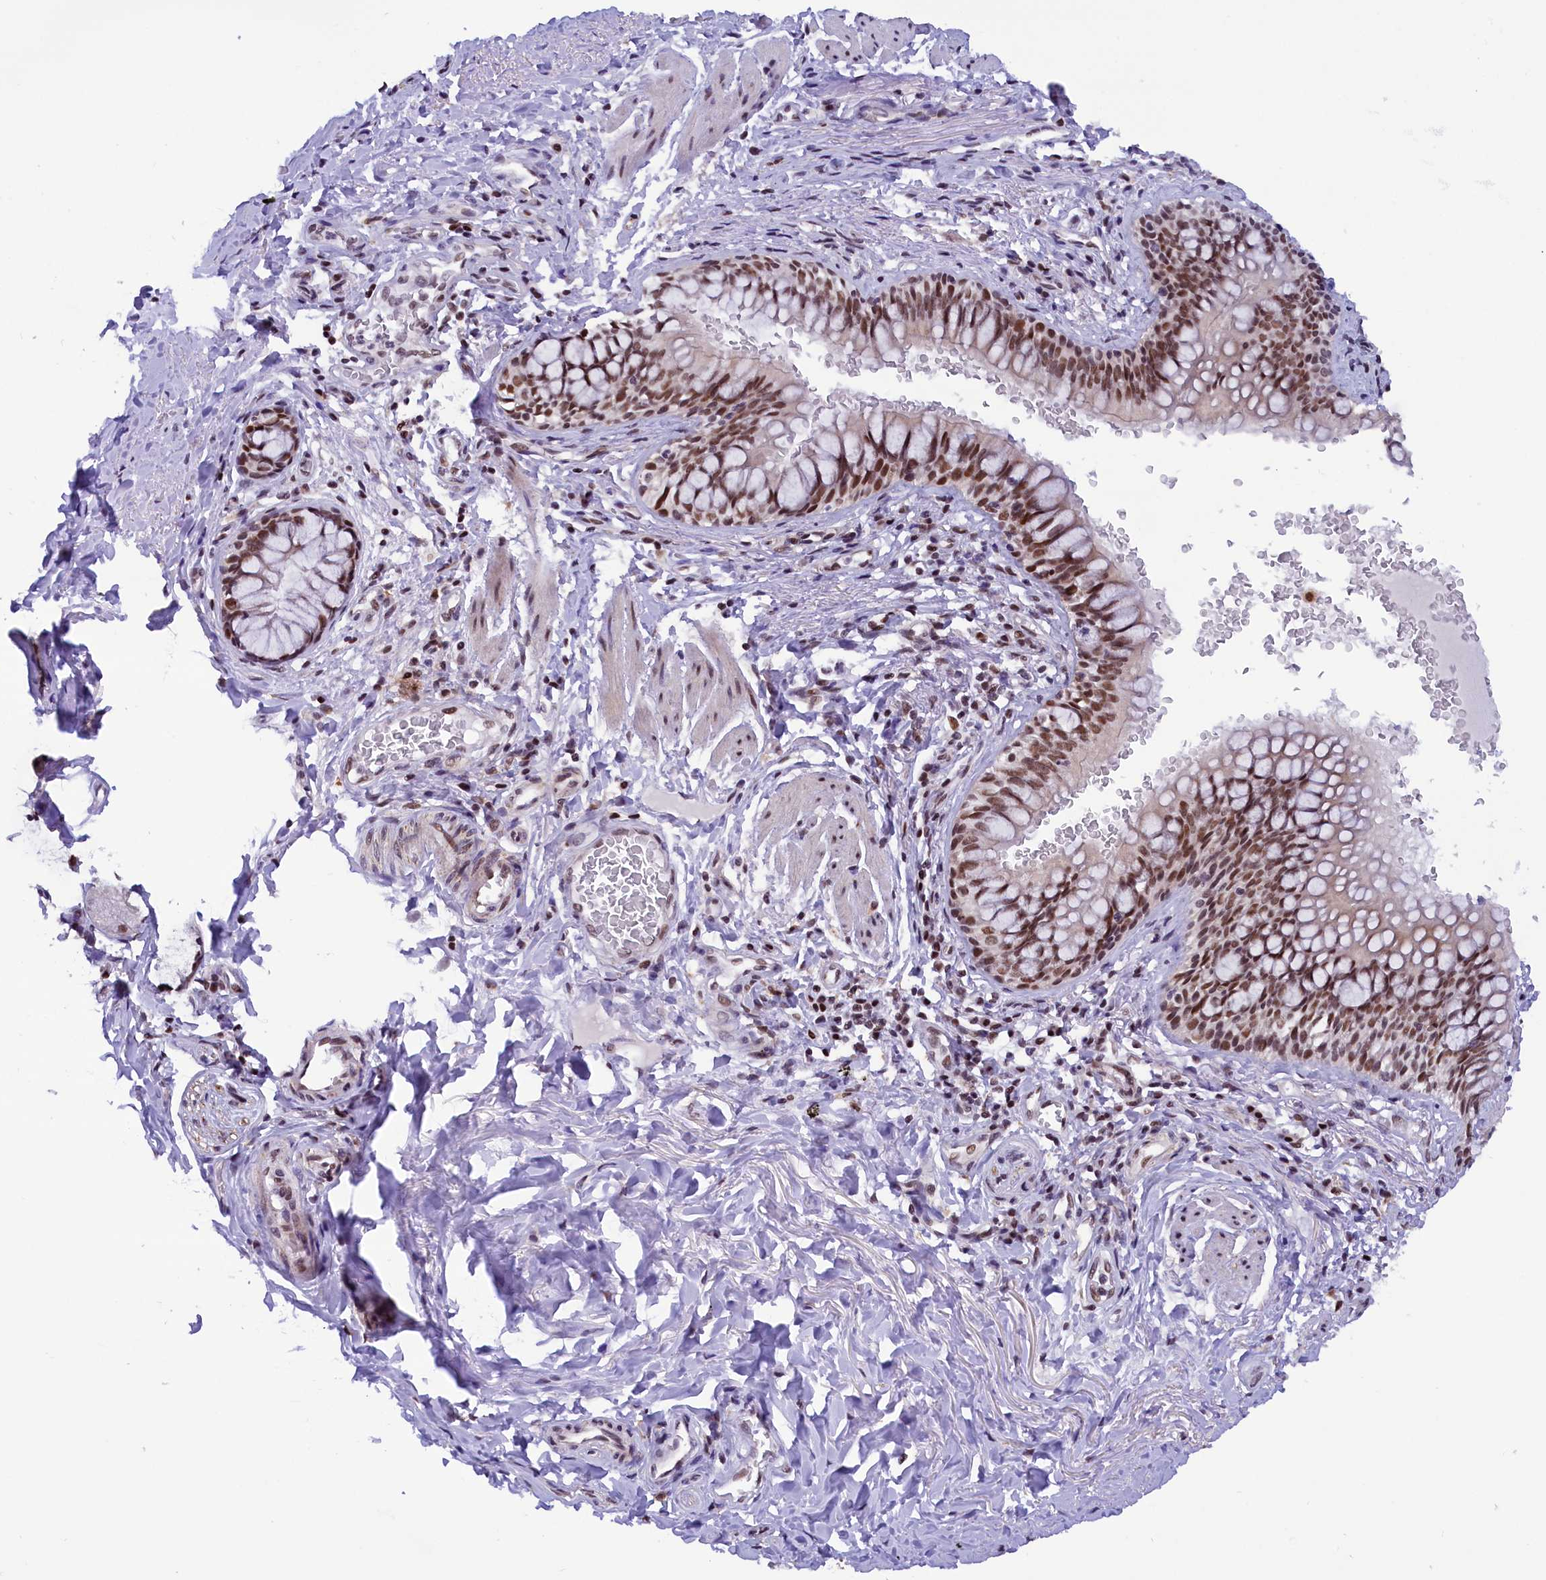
{"staining": {"intensity": "moderate", "quantity": ">75%", "location": "nuclear"}, "tissue": "bronchus", "cell_type": "Respiratory epithelial cells", "image_type": "normal", "snomed": [{"axis": "morphology", "description": "Normal tissue, NOS"}, {"axis": "topography", "description": "Cartilage tissue"}, {"axis": "topography", "description": "Bronchus"}], "caption": "About >75% of respiratory epithelial cells in unremarkable human bronchus demonstrate moderate nuclear protein positivity as visualized by brown immunohistochemical staining.", "gene": "CDYL2", "patient": {"sex": "female", "age": 36}}